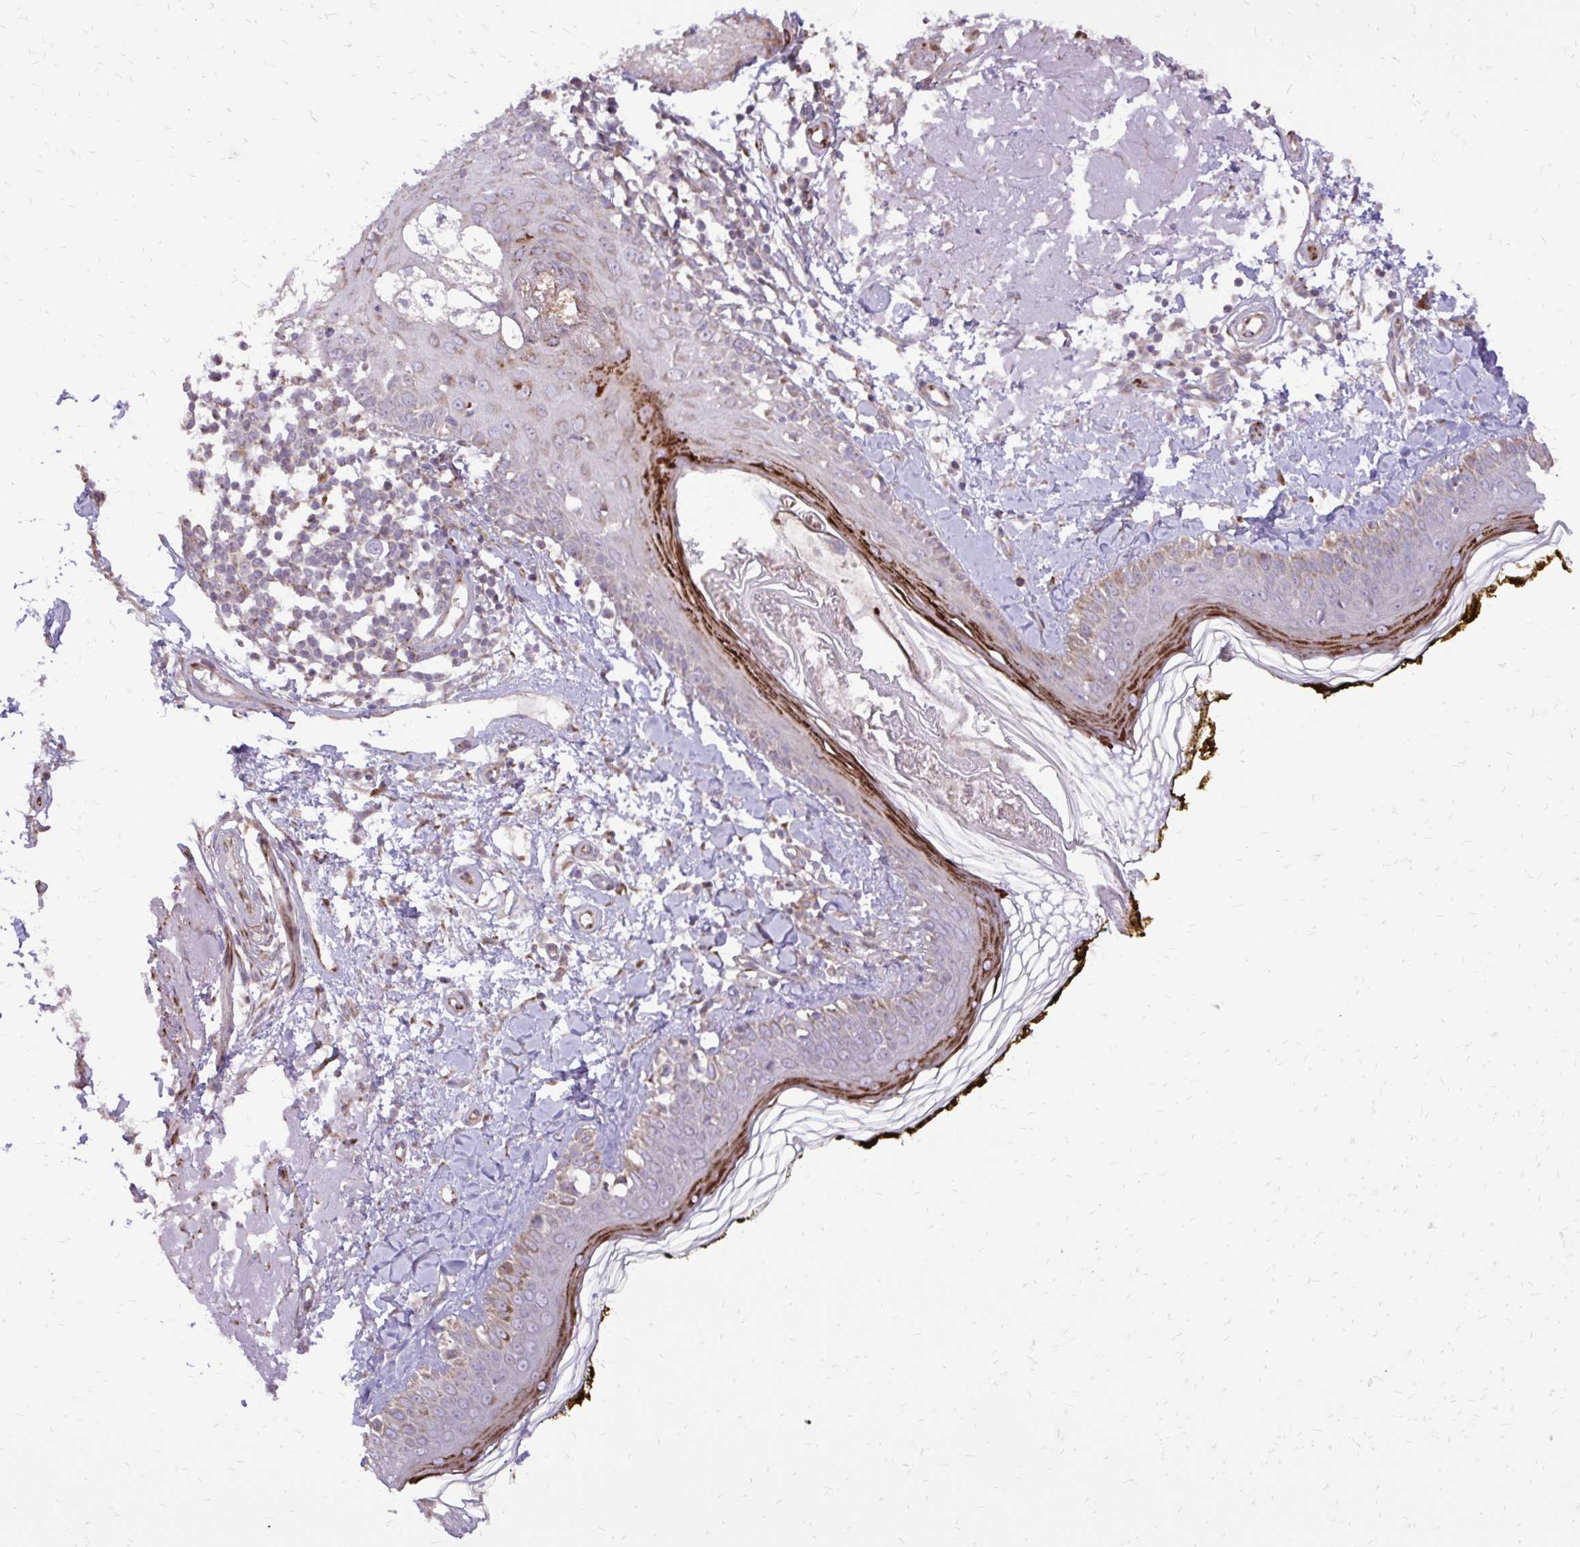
{"staining": {"intensity": "weak", "quantity": "25%-75%", "location": "cytoplasmic/membranous"}, "tissue": "skin", "cell_type": "Fibroblasts", "image_type": "normal", "snomed": [{"axis": "morphology", "description": "Normal tissue, NOS"}, {"axis": "topography", "description": "Skin"}], "caption": "An immunohistochemistry histopathology image of normal tissue is shown. Protein staining in brown highlights weak cytoplasmic/membranous positivity in skin within fibroblasts.", "gene": "ABCC3", "patient": {"sex": "male", "age": 76}}